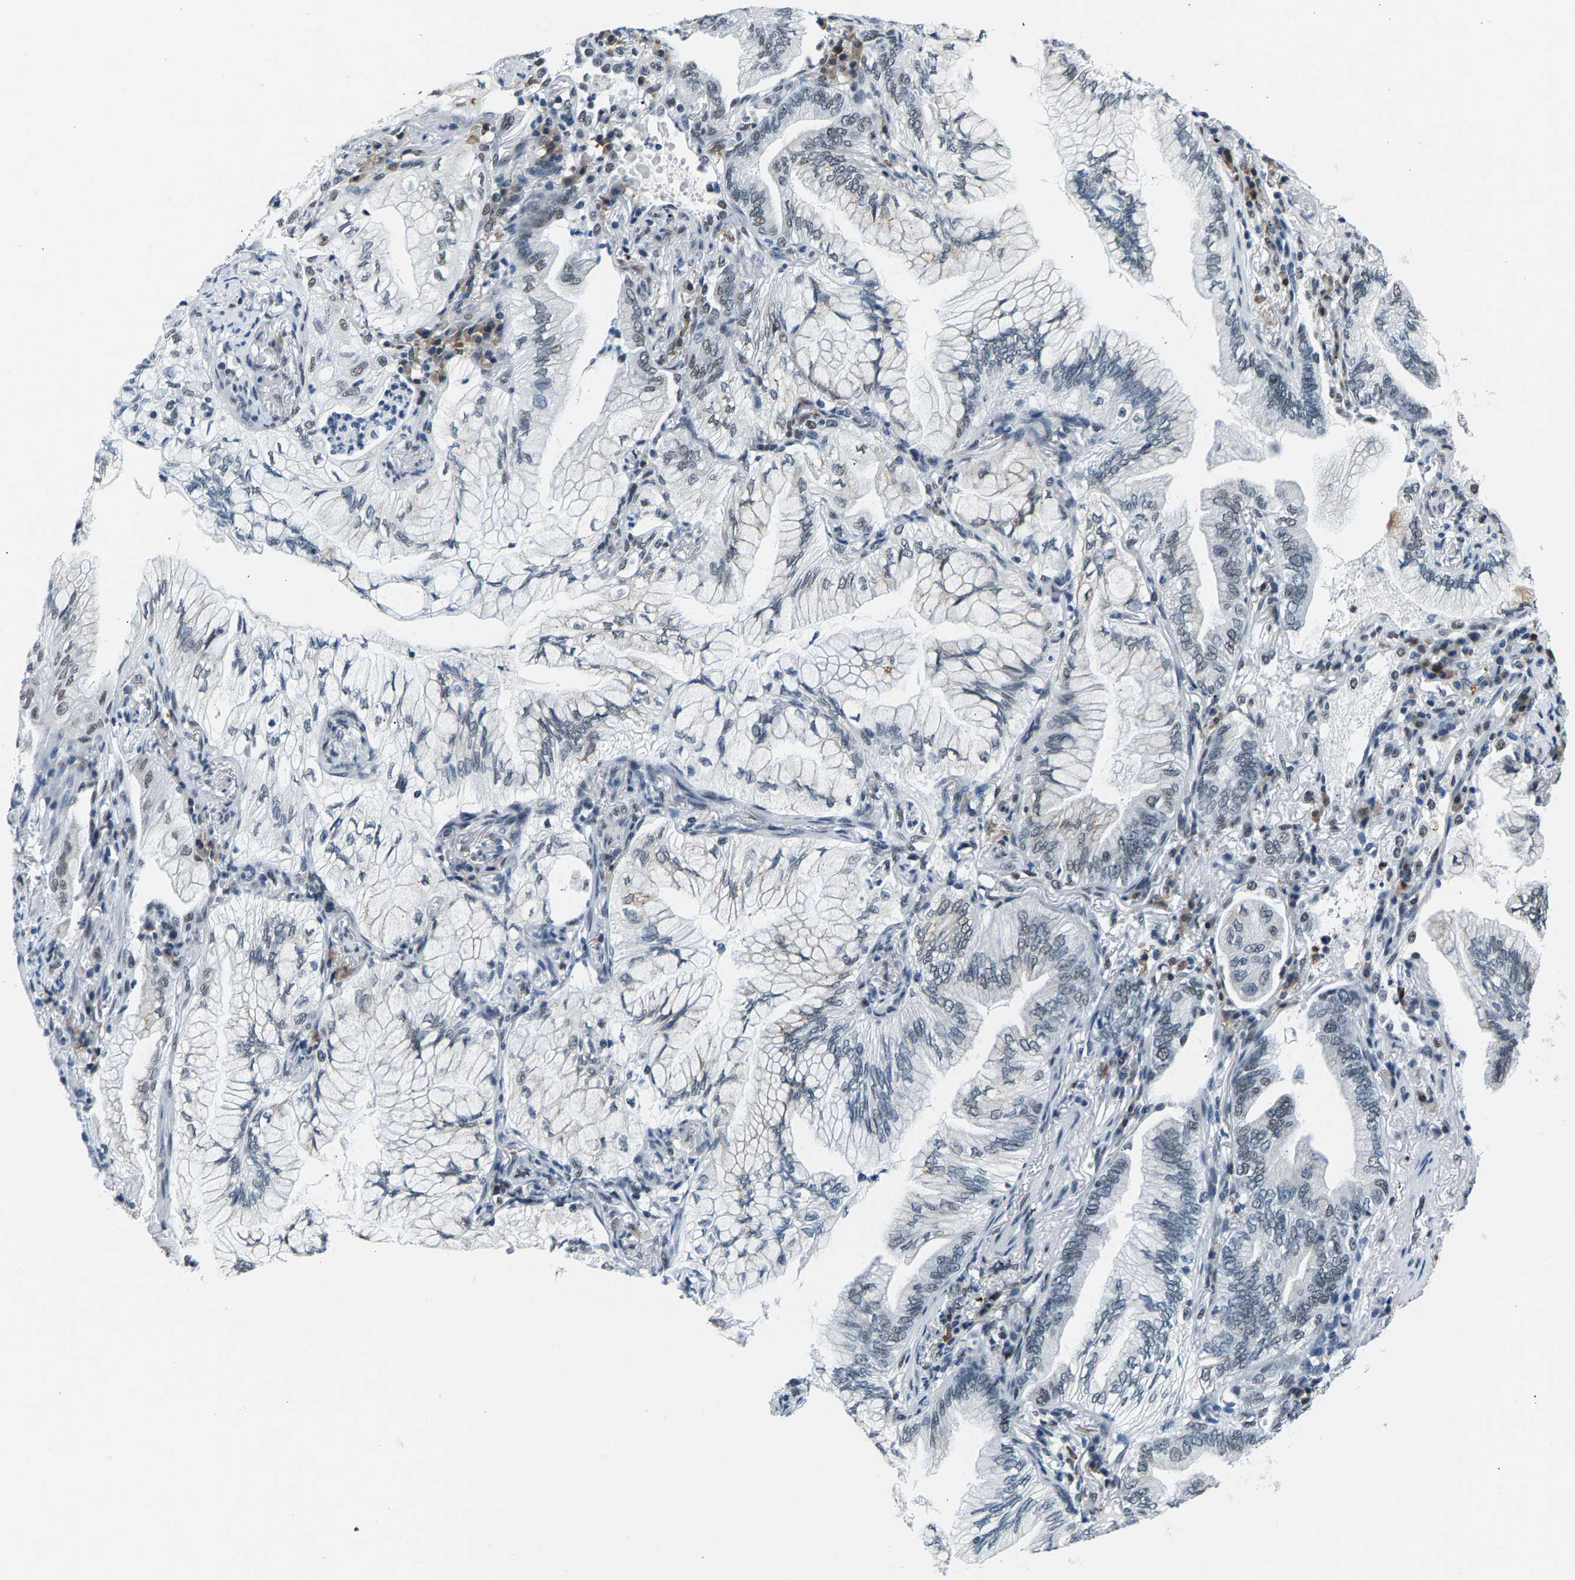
{"staining": {"intensity": "weak", "quantity": "<25%", "location": "cytoplasmic/membranous"}, "tissue": "lung cancer", "cell_type": "Tumor cells", "image_type": "cancer", "snomed": [{"axis": "morphology", "description": "Adenocarcinoma, NOS"}, {"axis": "topography", "description": "Lung"}], "caption": "High magnification brightfield microscopy of adenocarcinoma (lung) stained with DAB (brown) and counterstained with hematoxylin (blue): tumor cells show no significant positivity.", "gene": "ATF2", "patient": {"sex": "female", "age": 70}}